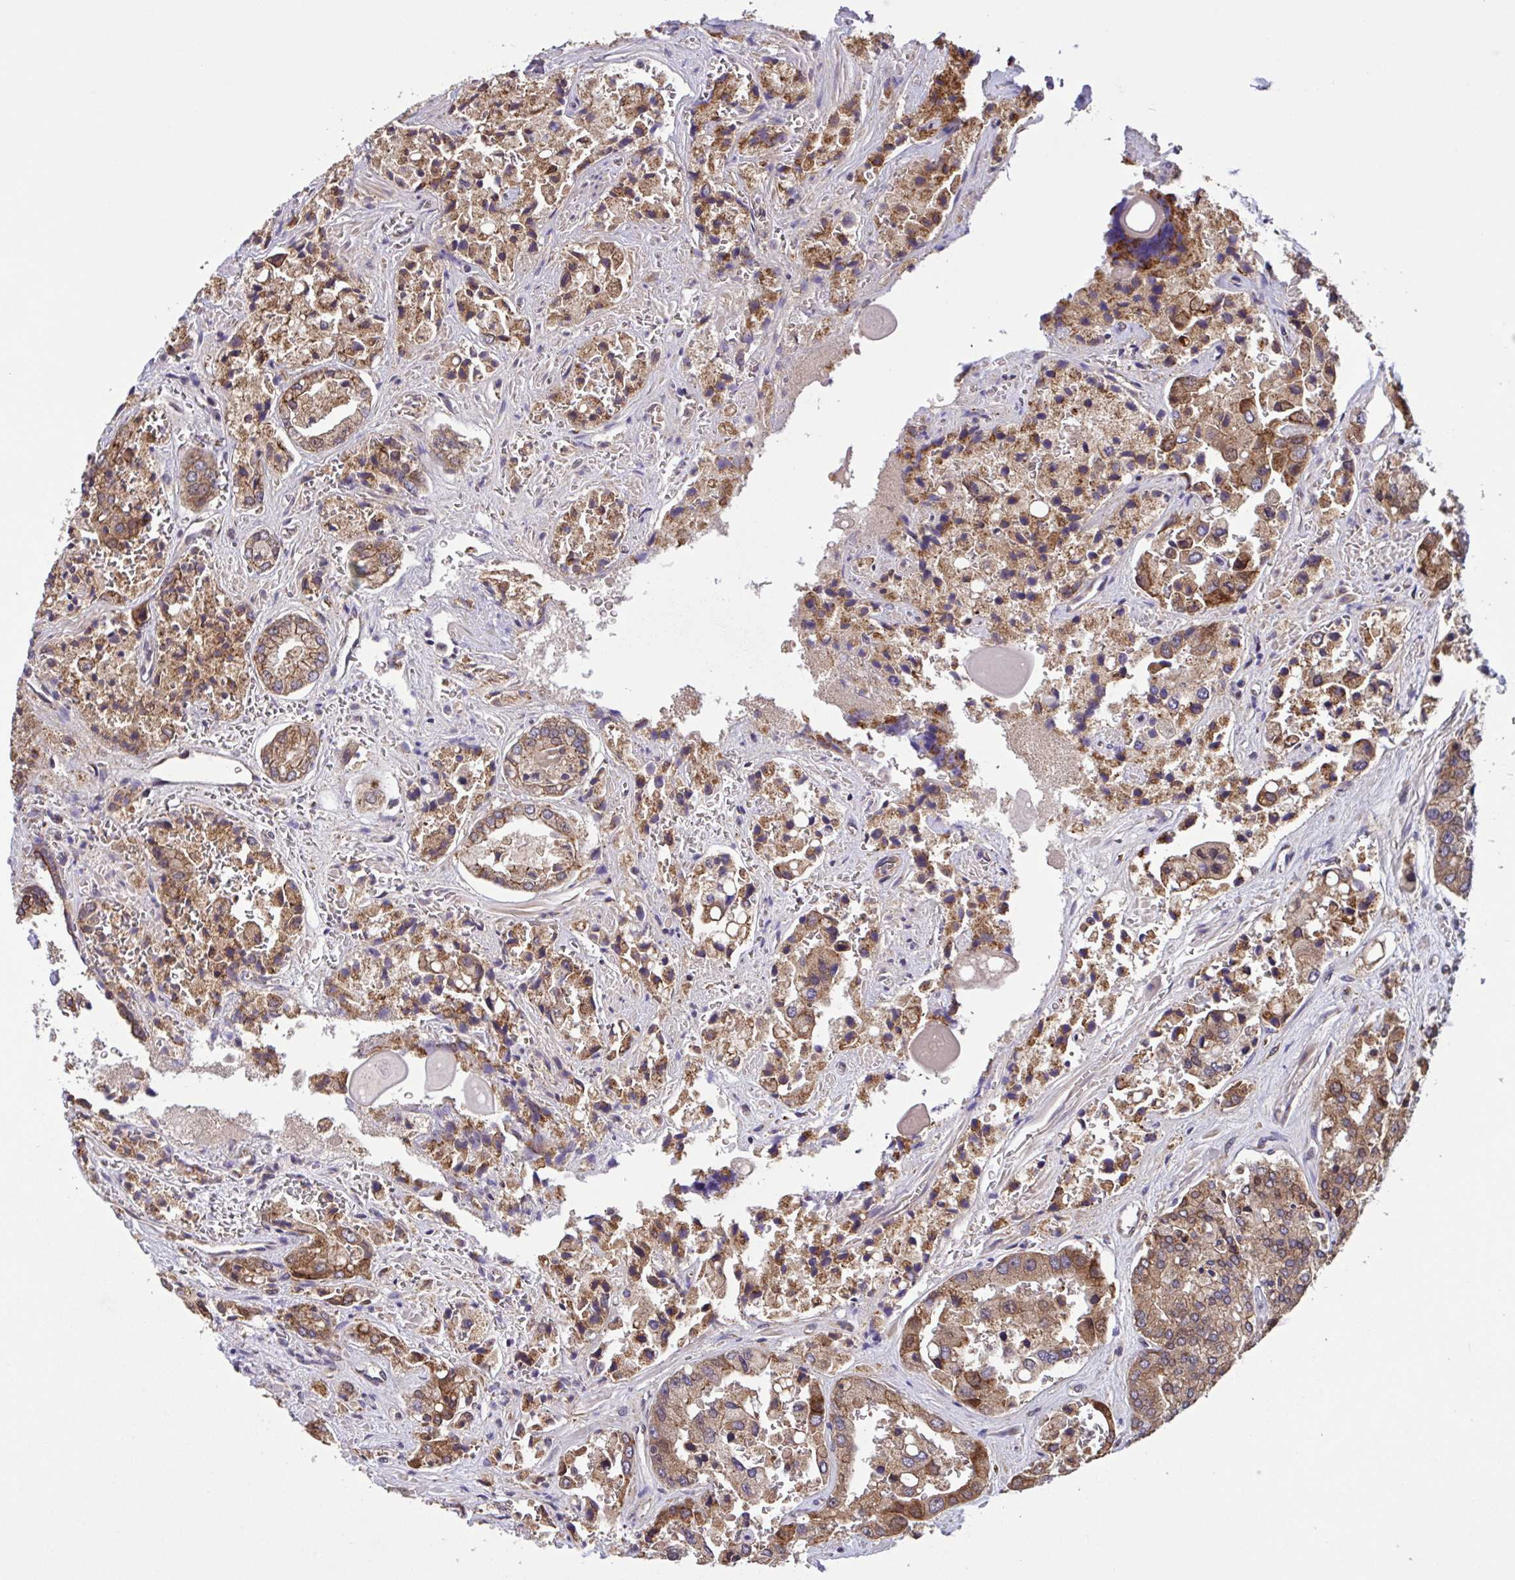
{"staining": {"intensity": "moderate", "quantity": ">75%", "location": "cytoplasmic/membranous"}, "tissue": "prostate cancer", "cell_type": "Tumor cells", "image_type": "cancer", "snomed": [{"axis": "morphology", "description": "Normal tissue, NOS"}, {"axis": "morphology", "description": "Adenocarcinoma, High grade"}, {"axis": "topography", "description": "Prostate"}, {"axis": "topography", "description": "Peripheral nerve tissue"}], "caption": "Human prostate cancer (high-grade adenocarcinoma) stained for a protein (brown) displays moderate cytoplasmic/membranous positive positivity in approximately >75% of tumor cells.", "gene": "INTS10", "patient": {"sex": "male", "age": 68}}